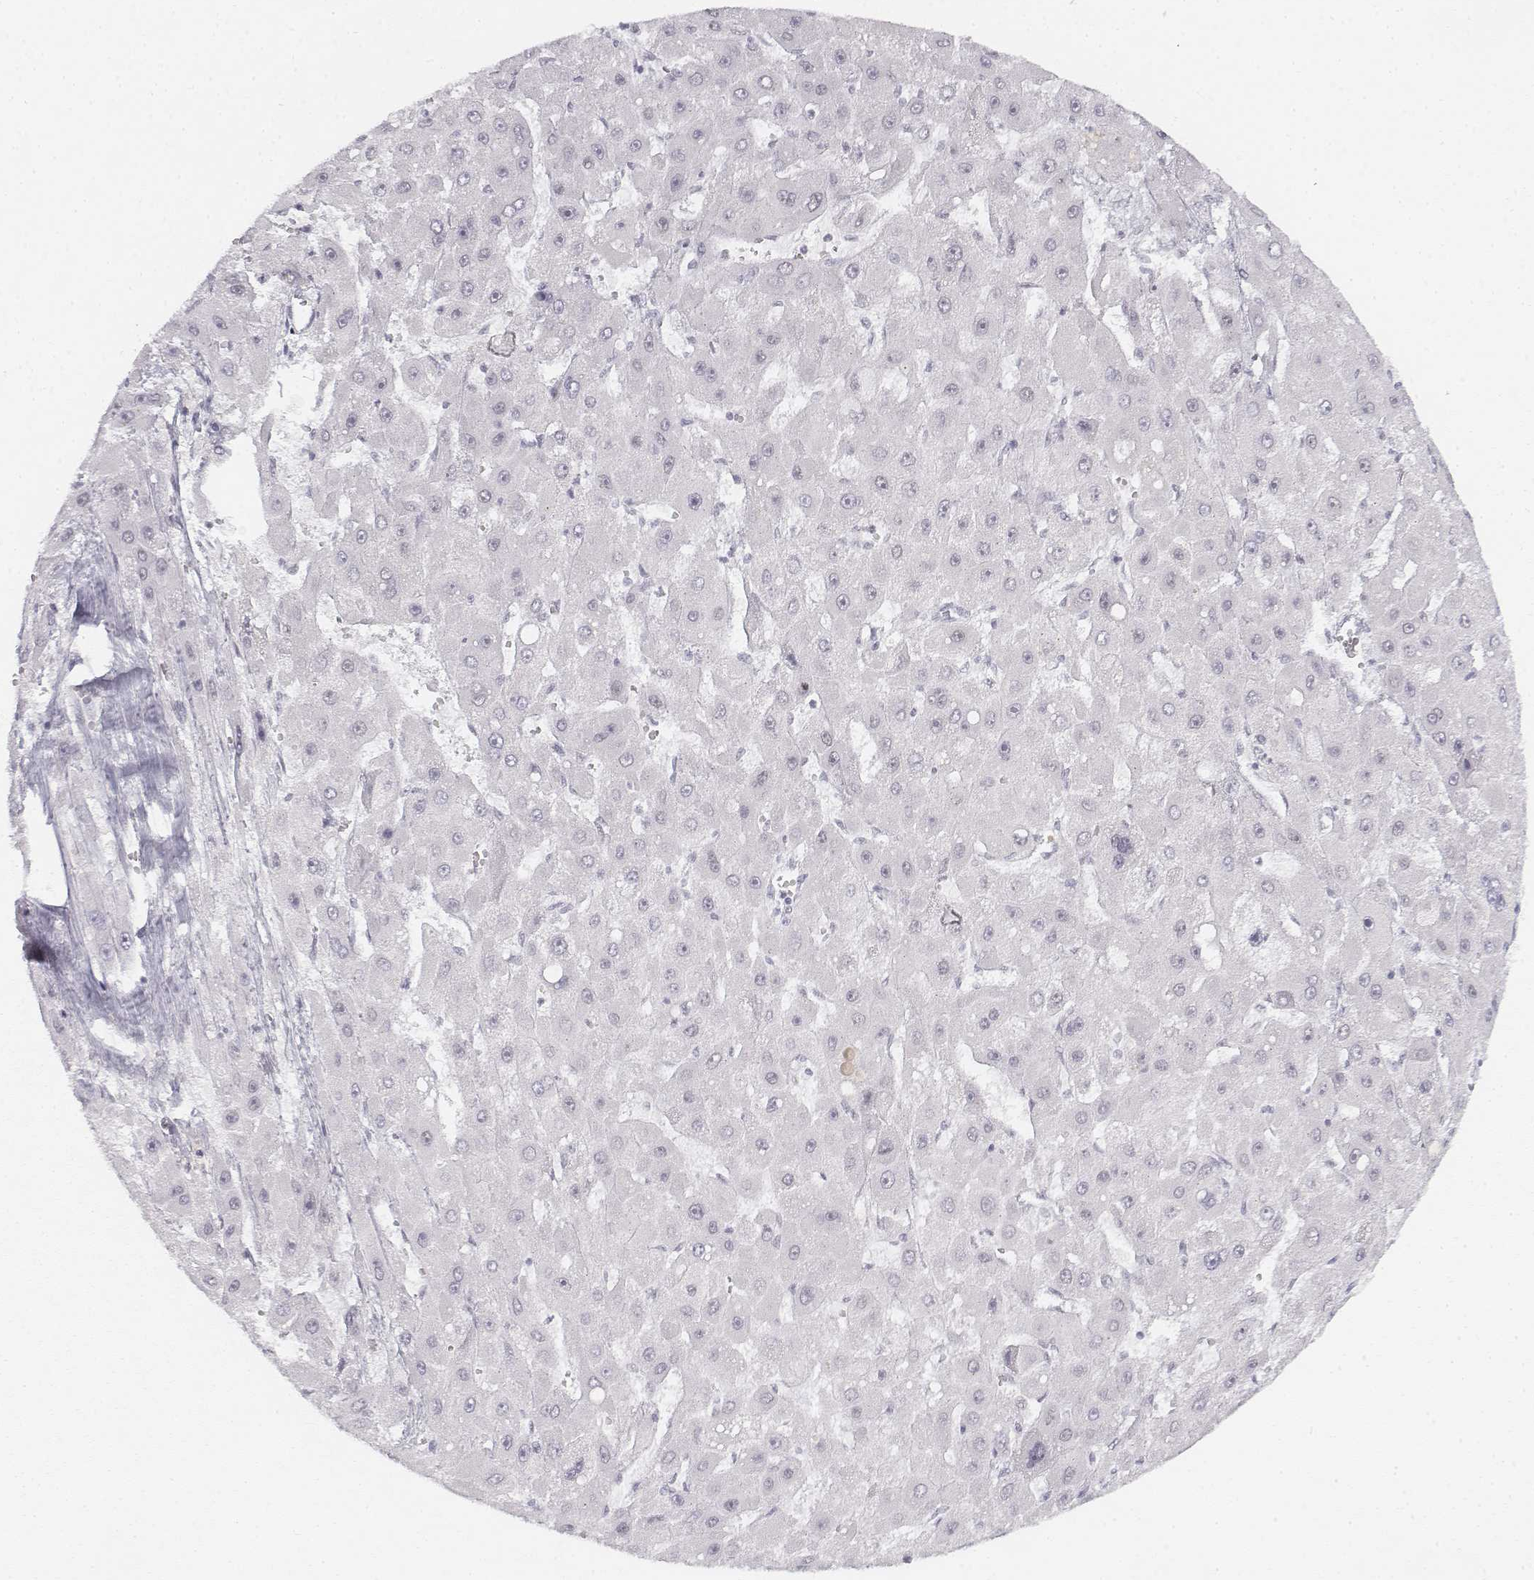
{"staining": {"intensity": "negative", "quantity": "none", "location": "none"}, "tissue": "liver cancer", "cell_type": "Tumor cells", "image_type": "cancer", "snomed": [{"axis": "morphology", "description": "Carcinoma, Hepatocellular, NOS"}, {"axis": "topography", "description": "Liver"}], "caption": "Micrograph shows no significant protein expression in tumor cells of hepatocellular carcinoma (liver).", "gene": "KRTAP2-1", "patient": {"sex": "female", "age": 25}}